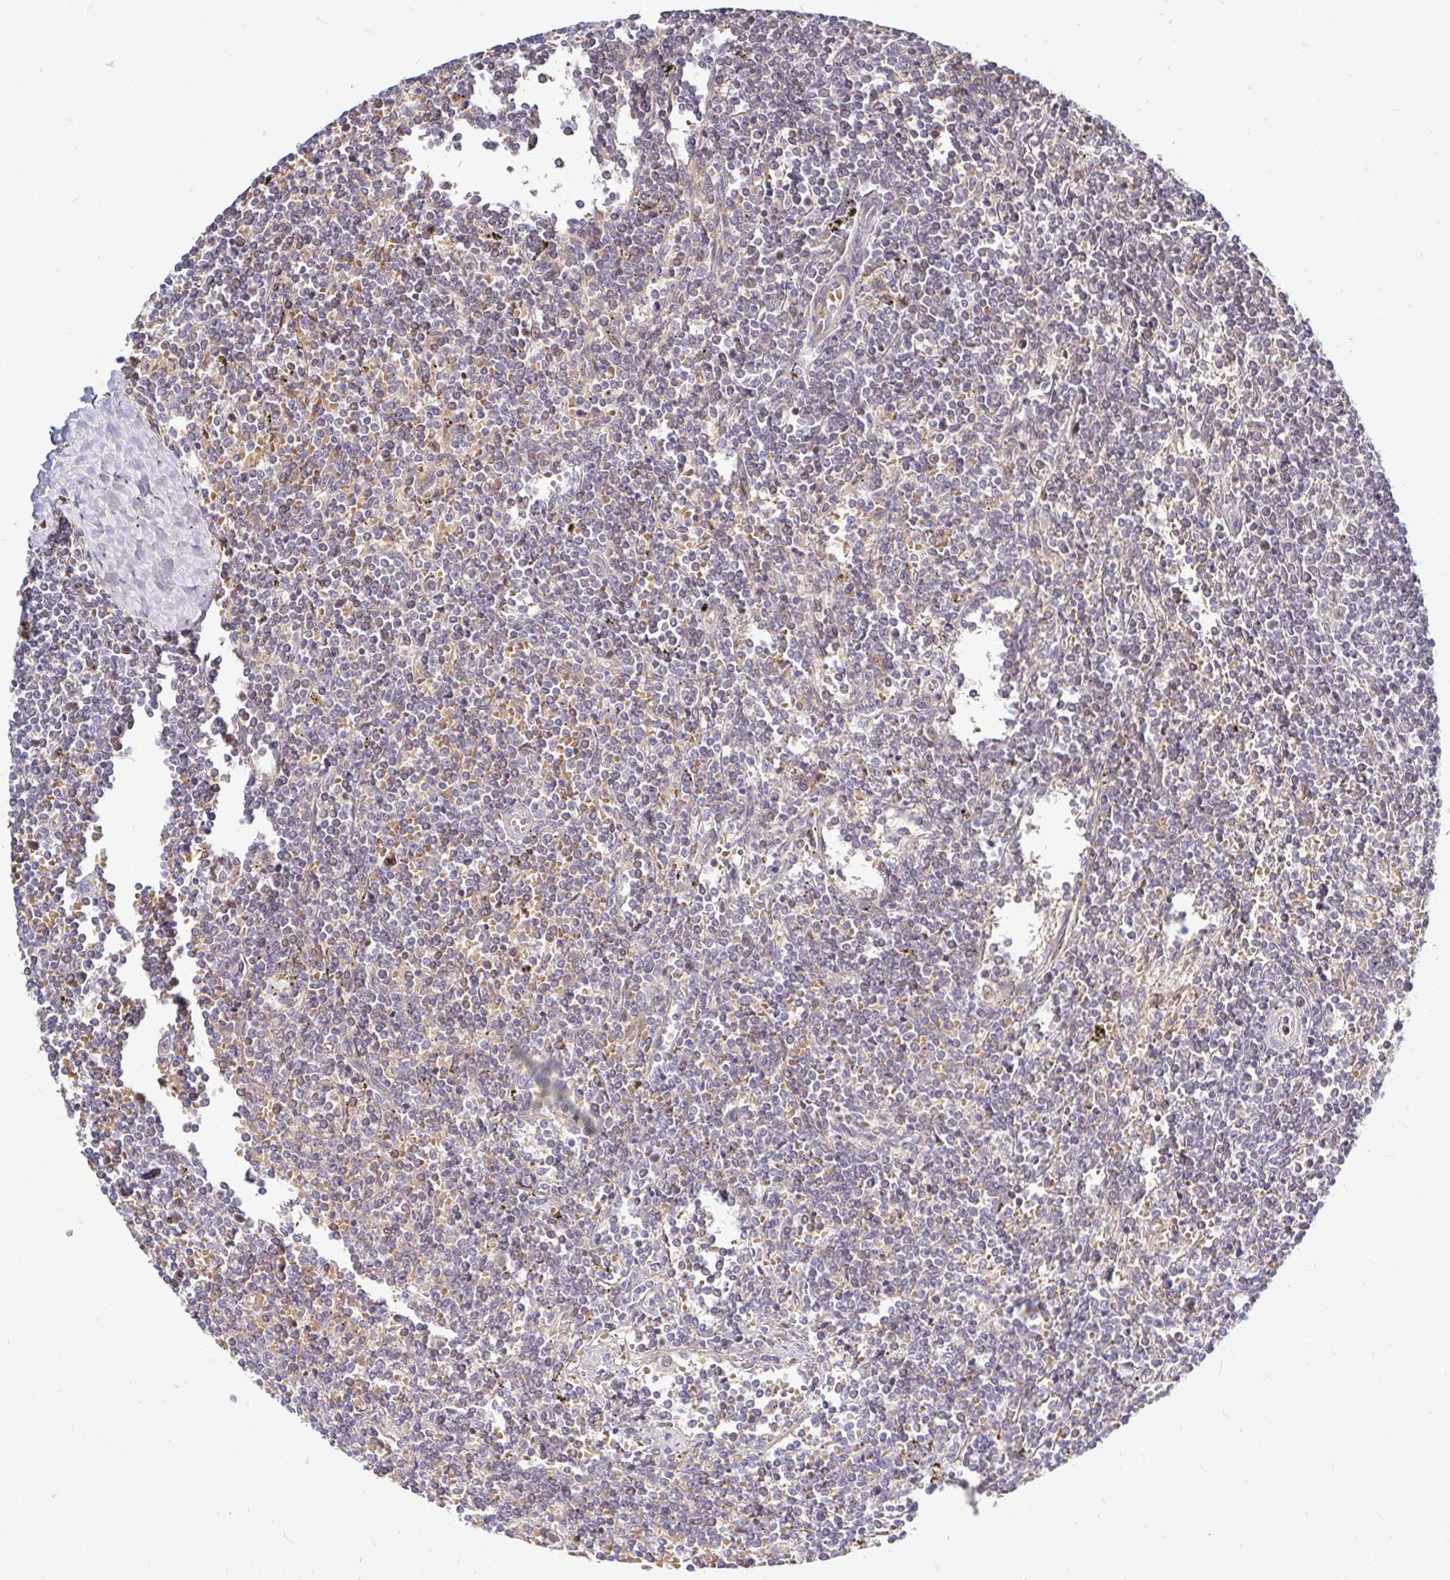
{"staining": {"intensity": "negative", "quantity": "none", "location": "none"}, "tissue": "lymphoma", "cell_type": "Tumor cells", "image_type": "cancer", "snomed": [{"axis": "morphology", "description": "Malignant lymphoma, non-Hodgkin's type, Low grade"}, {"axis": "topography", "description": "Spleen"}], "caption": "IHC image of neoplastic tissue: malignant lymphoma, non-Hodgkin's type (low-grade) stained with DAB (3,3'-diaminobenzidine) displays no significant protein positivity in tumor cells.", "gene": "ARHGEF37", "patient": {"sex": "male", "age": 78}}